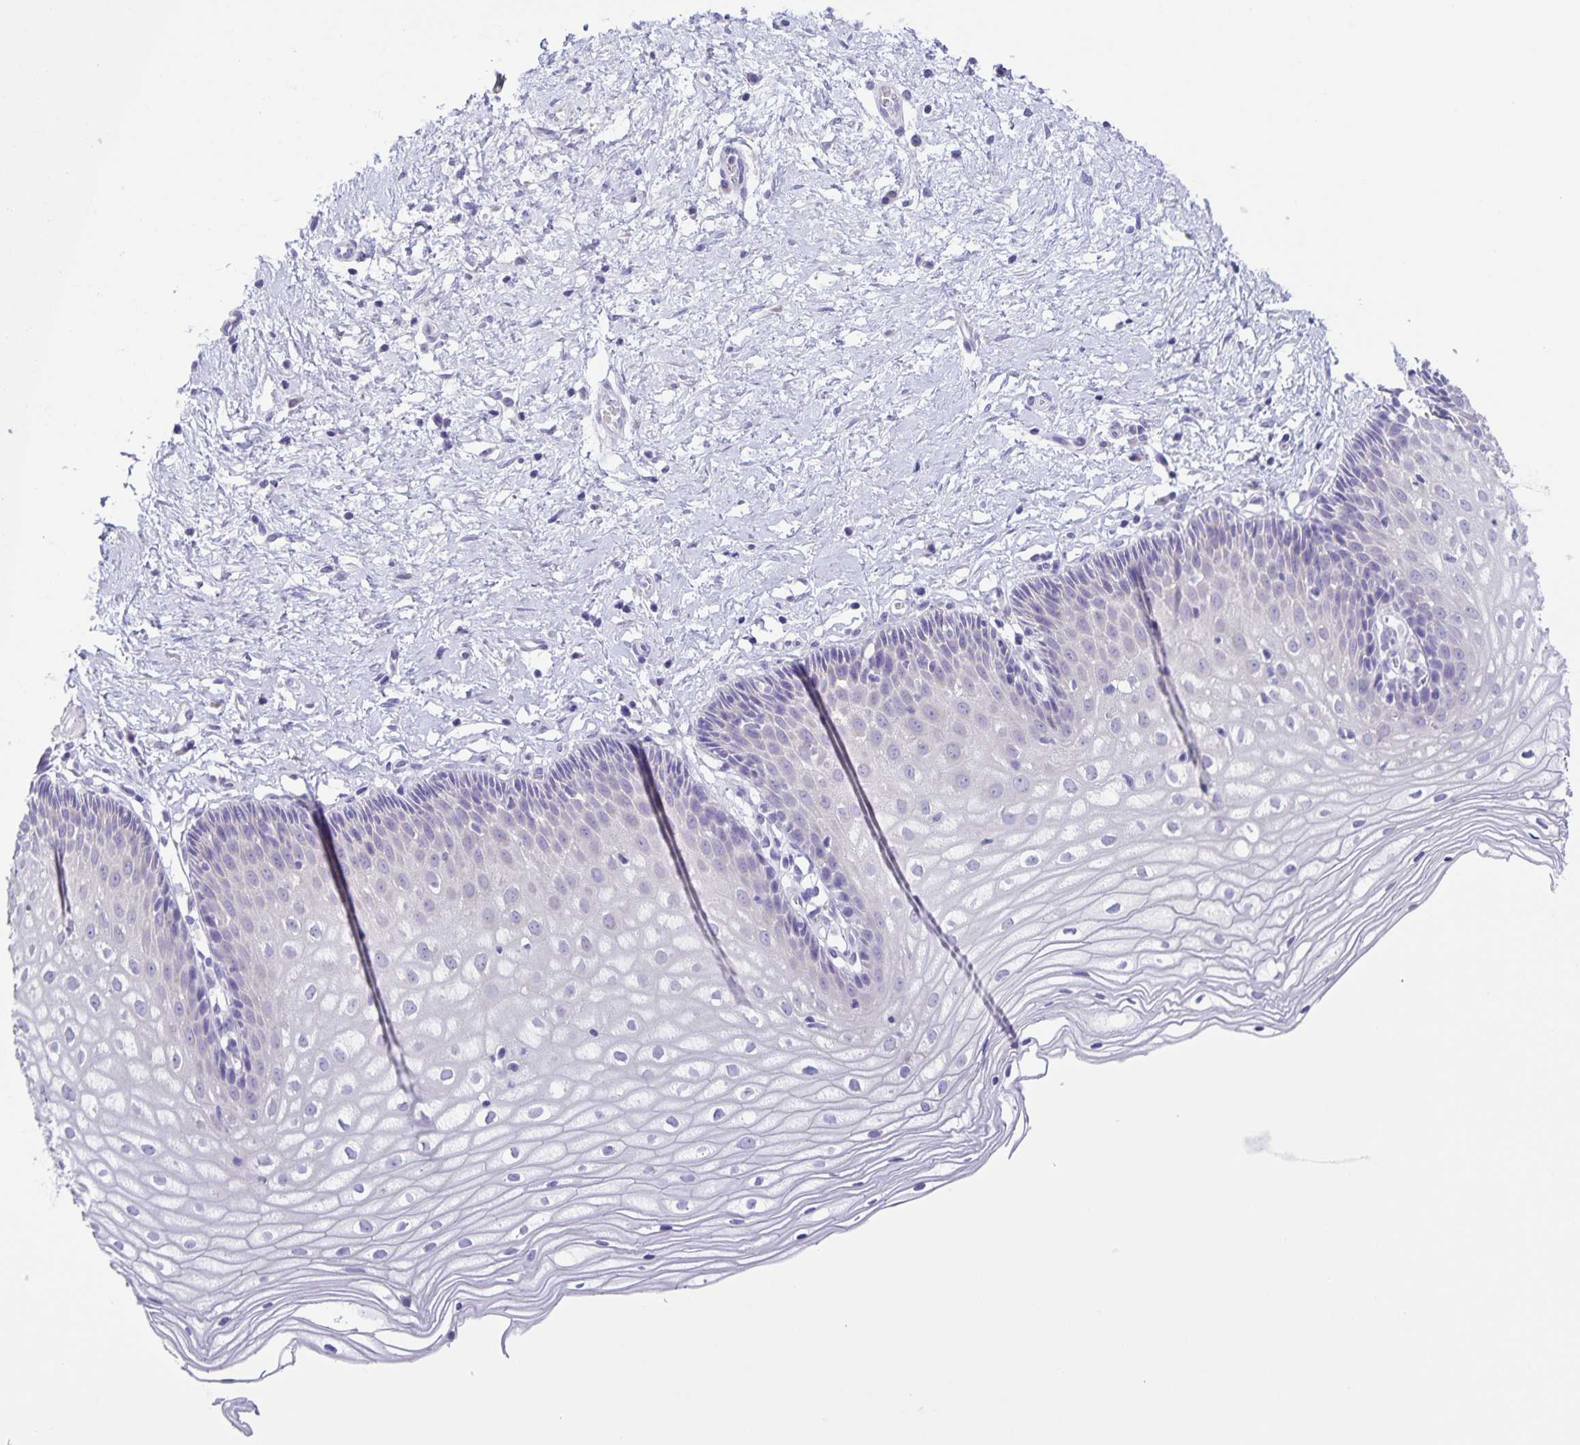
{"staining": {"intensity": "weak", "quantity": "<25%", "location": "cytoplasmic/membranous"}, "tissue": "cervix", "cell_type": "Glandular cells", "image_type": "normal", "snomed": [{"axis": "morphology", "description": "Normal tissue, NOS"}, {"axis": "topography", "description": "Cervix"}], "caption": "Immunohistochemistry photomicrograph of normal cervix stained for a protein (brown), which shows no positivity in glandular cells. (DAB immunohistochemistry (IHC), high magnification).", "gene": "CAPSL", "patient": {"sex": "female", "age": 36}}